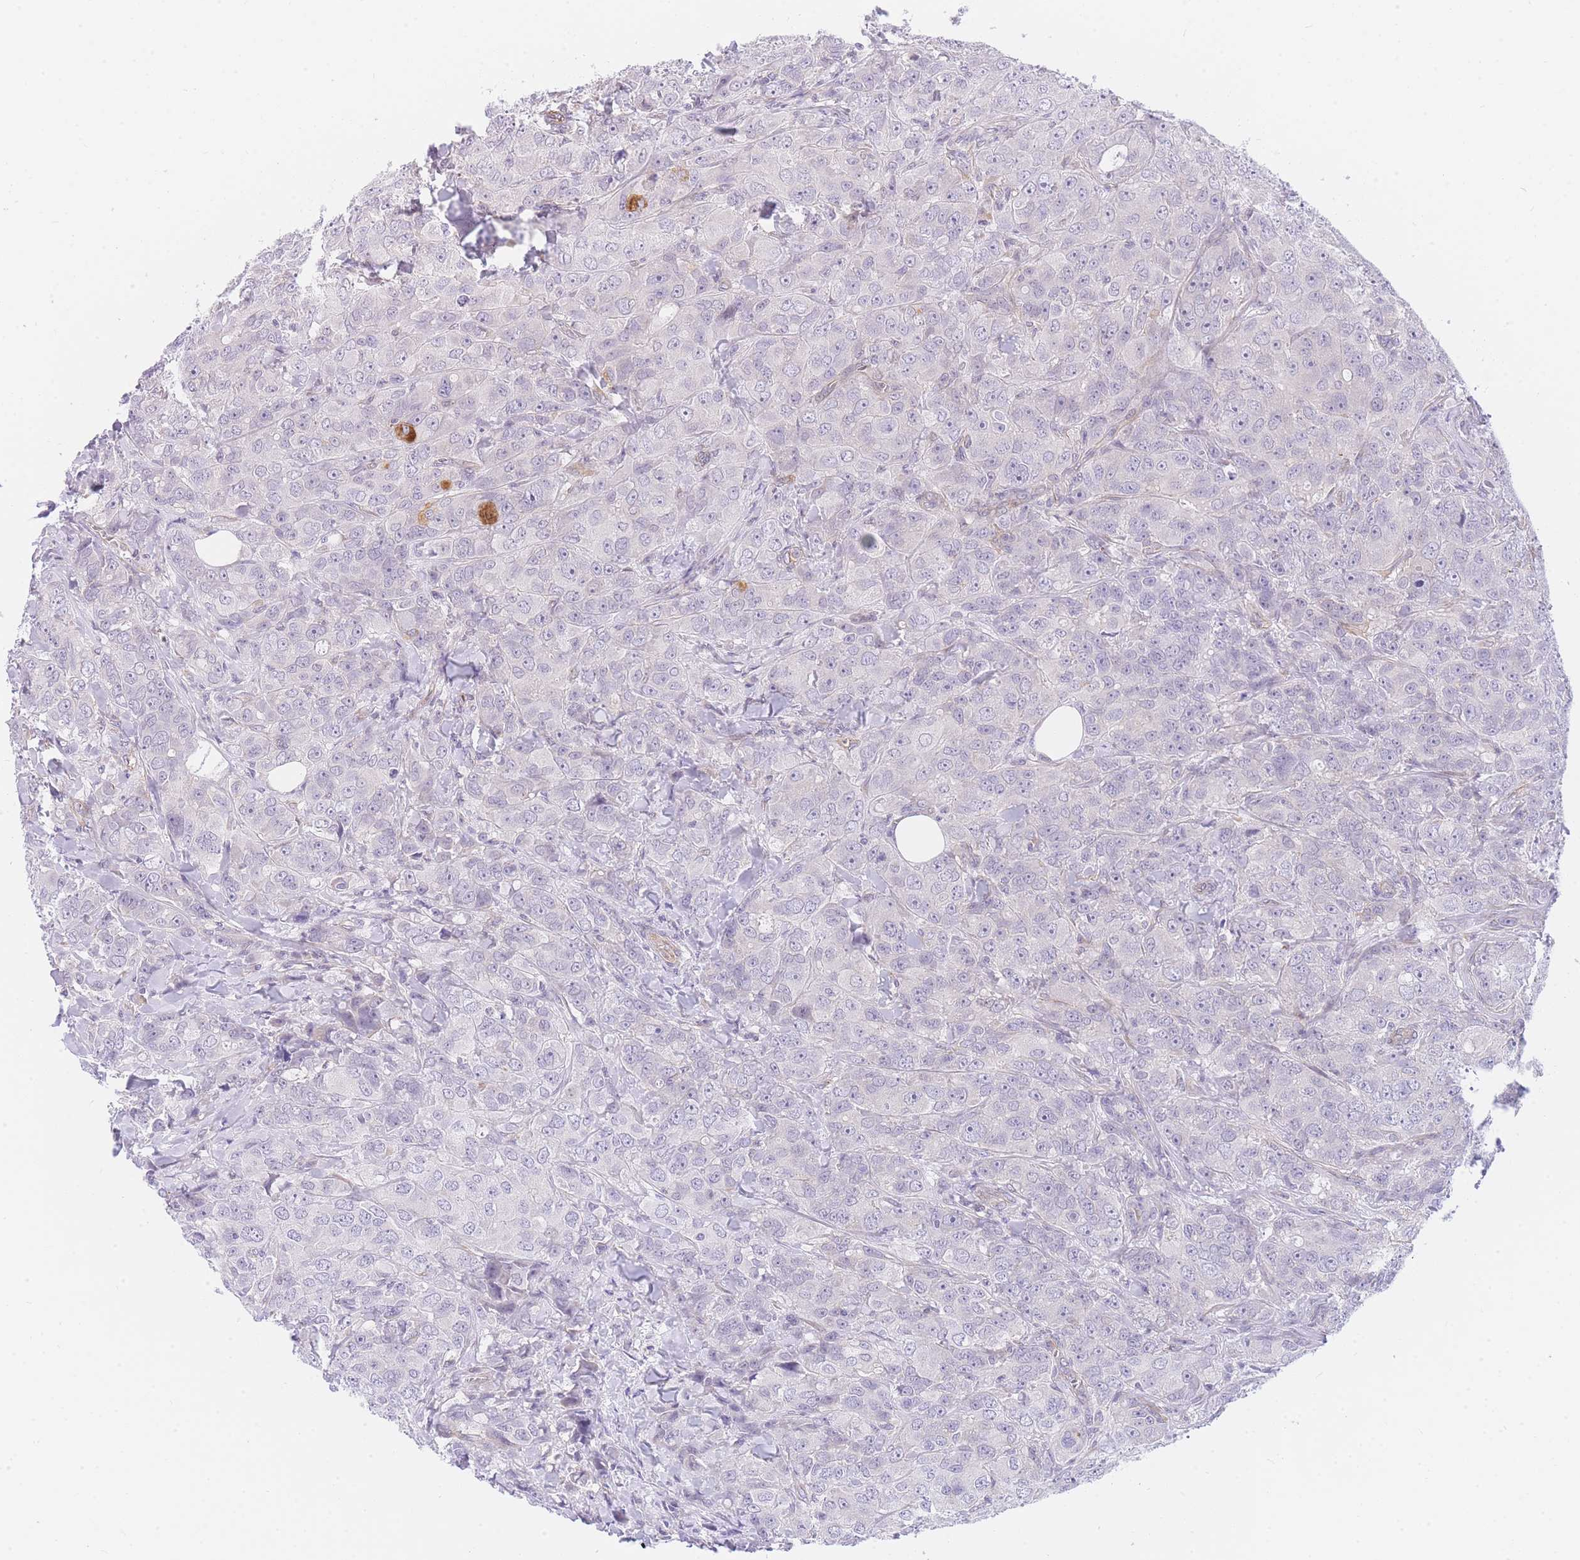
{"staining": {"intensity": "negative", "quantity": "none", "location": "none"}, "tissue": "breast cancer", "cell_type": "Tumor cells", "image_type": "cancer", "snomed": [{"axis": "morphology", "description": "Duct carcinoma"}, {"axis": "topography", "description": "Breast"}], "caption": "Immunohistochemistry of human infiltrating ductal carcinoma (breast) reveals no positivity in tumor cells.", "gene": "SRSF12", "patient": {"sex": "female", "age": 43}}